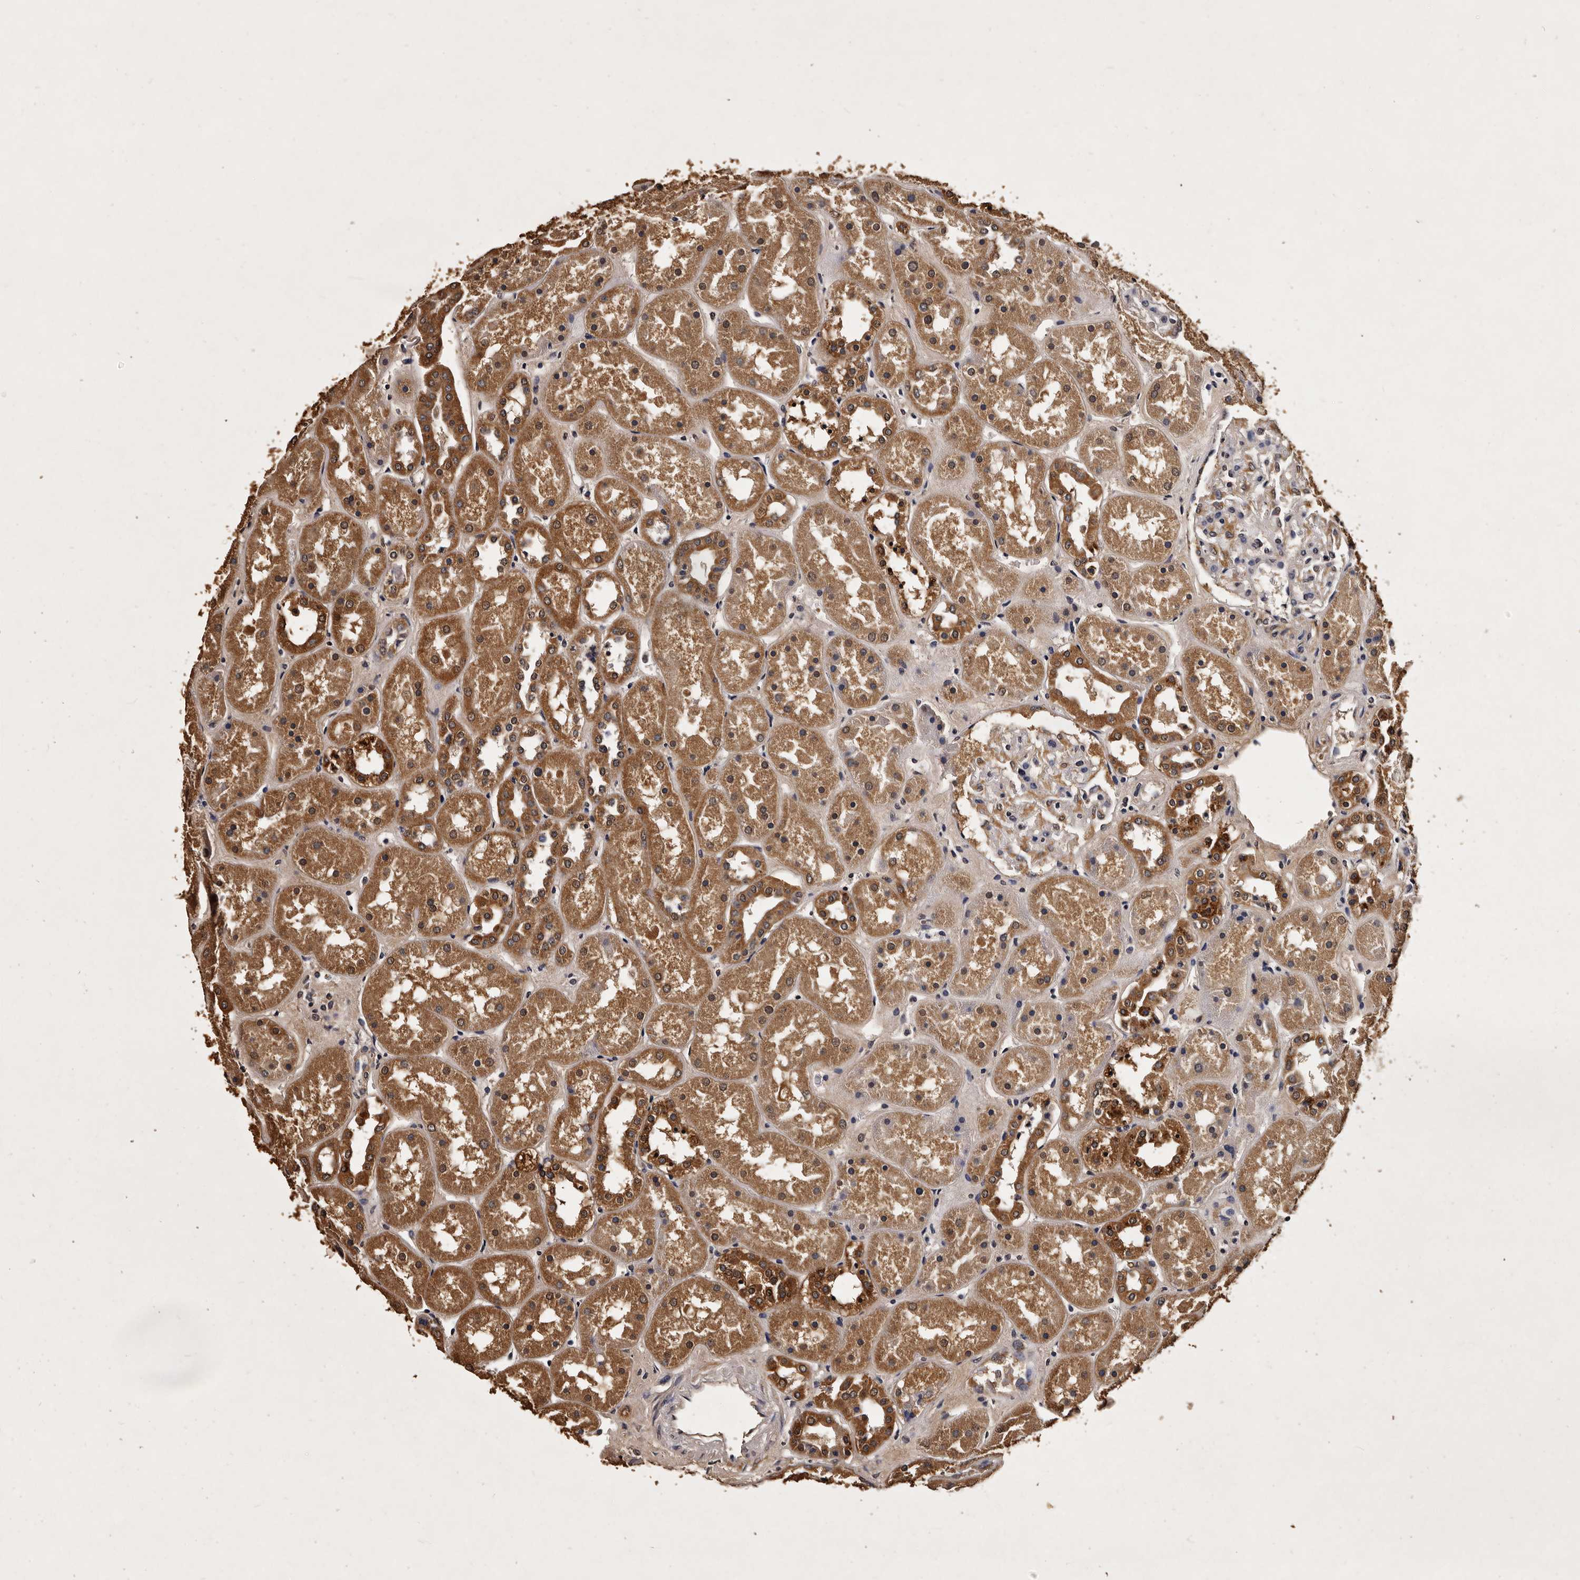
{"staining": {"intensity": "weak", "quantity": "<25%", "location": "cytoplasmic/membranous"}, "tissue": "kidney", "cell_type": "Cells in glomeruli", "image_type": "normal", "snomed": [{"axis": "morphology", "description": "Normal tissue, NOS"}, {"axis": "topography", "description": "Kidney"}], "caption": "Photomicrograph shows no significant protein expression in cells in glomeruli of normal kidney. (DAB (3,3'-diaminobenzidine) immunohistochemistry with hematoxylin counter stain).", "gene": "PARS2", "patient": {"sex": "male", "age": 70}}